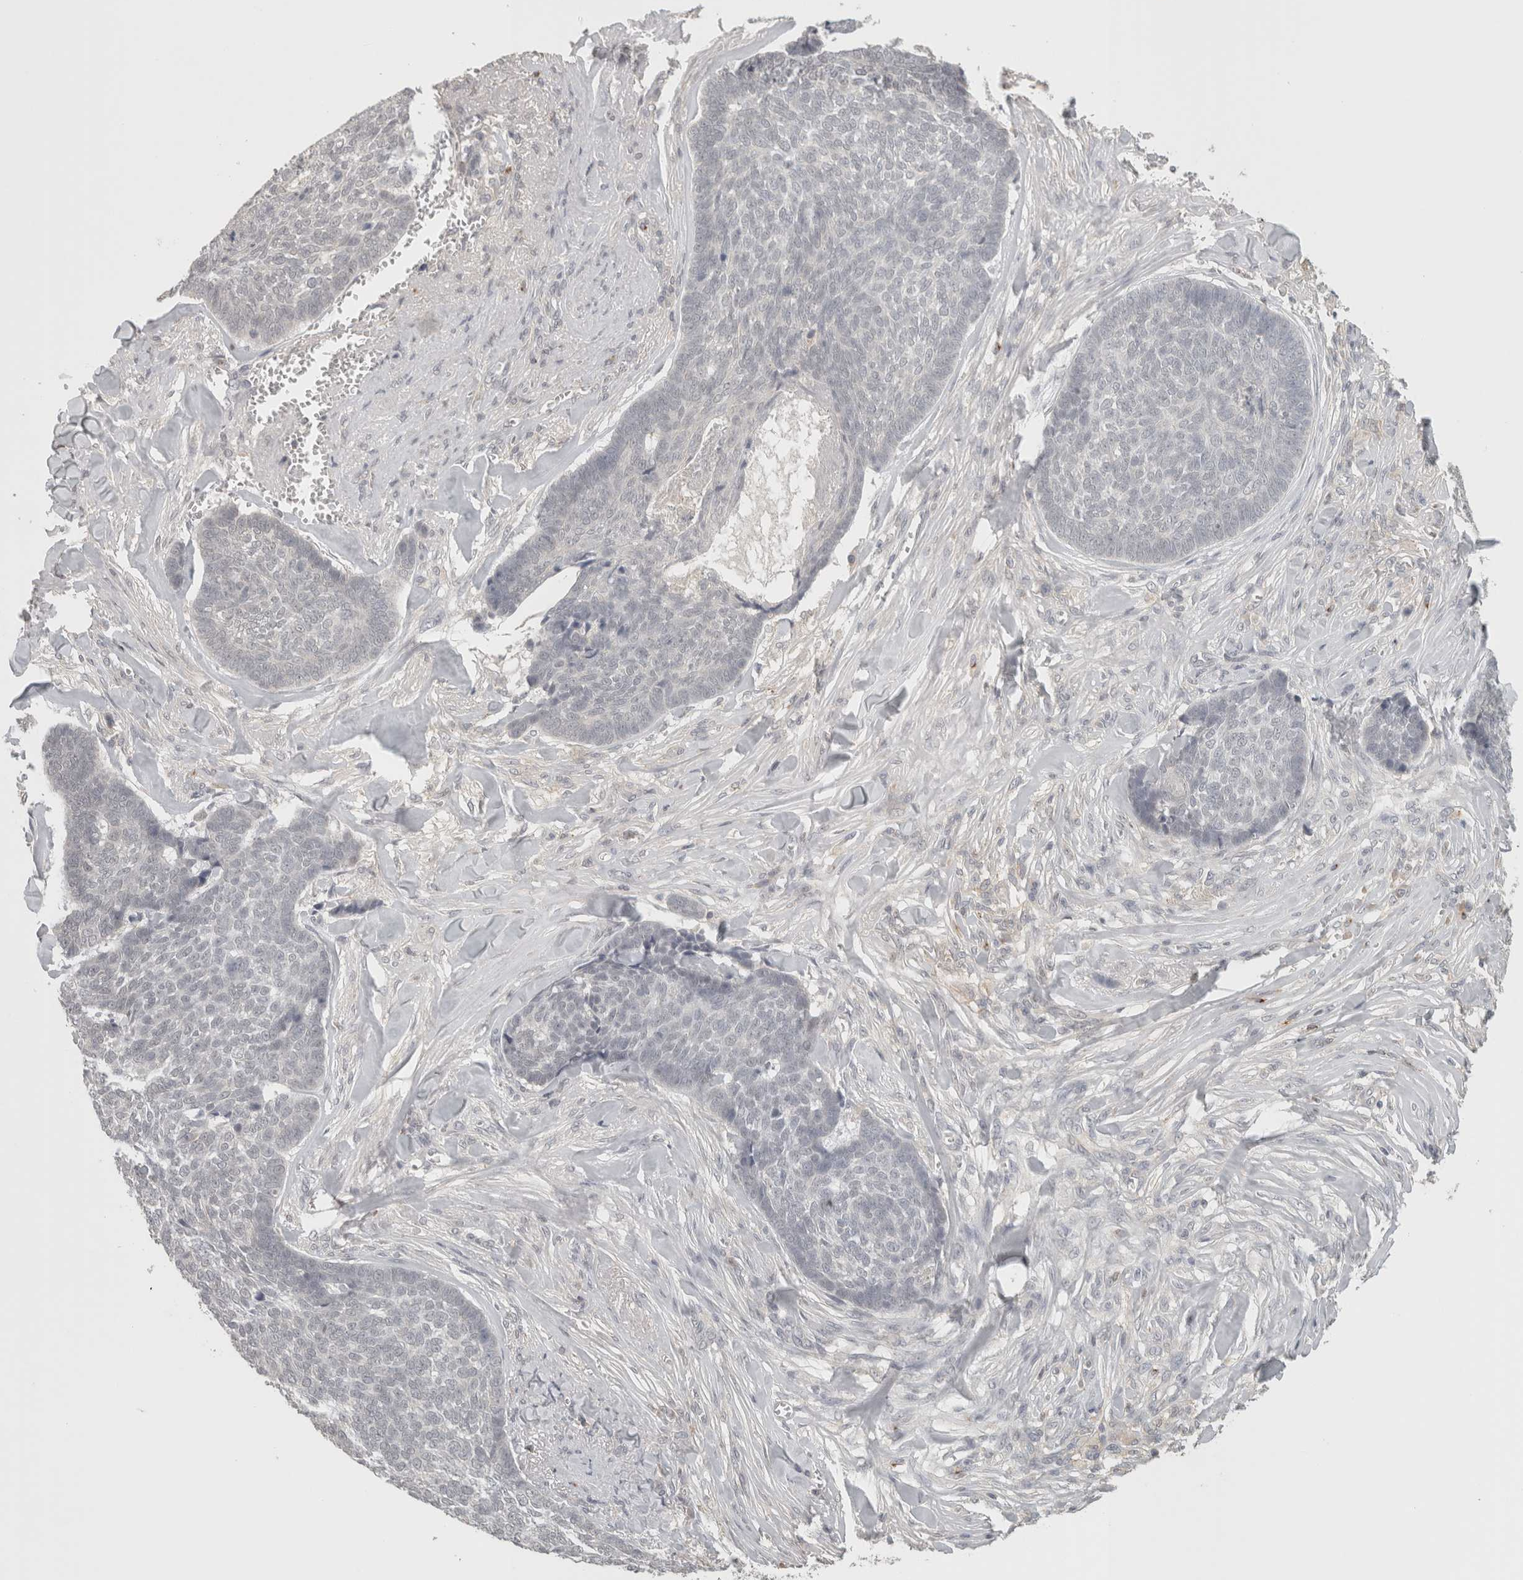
{"staining": {"intensity": "negative", "quantity": "none", "location": "none"}, "tissue": "skin cancer", "cell_type": "Tumor cells", "image_type": "cancer", "snomed": [{"axis": "morphology", "description": "Basal cell carcinoma"}, {"axis": "topography", "description": "Skin"}], "caption": "Histopathology image shows no significant protein staining in tumor cells of basal cell carcinoma (skin). (Stains: DAB IHC with hematoxylin counter stain, Microscopy: brightfield microscopy at high magnification).", "gene": "HAVCR2", "patient": {"sex": "male", "age": 84}}